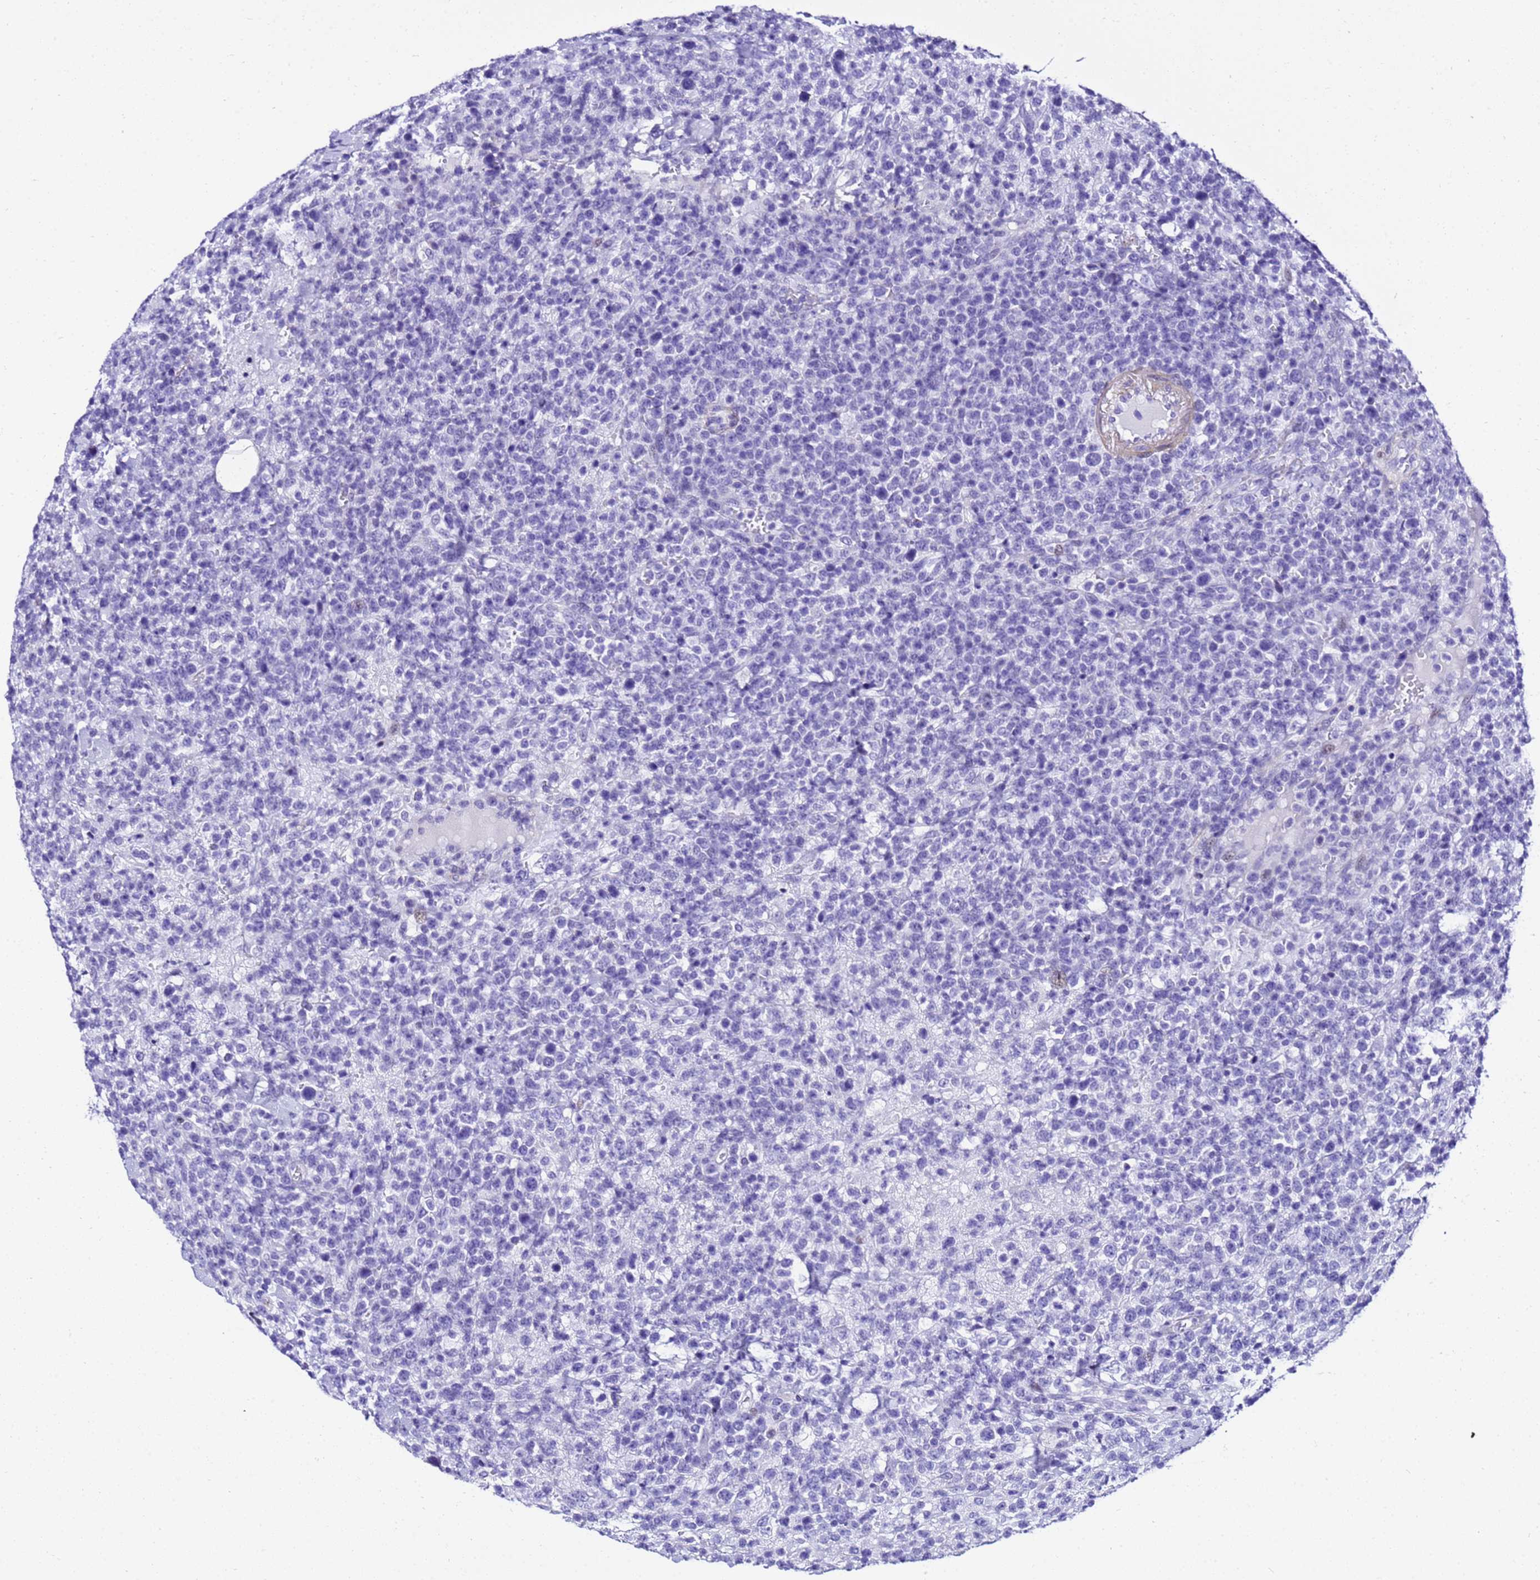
{"staining": {"intensity": "negative", "quantity": "none", "location": "none"}, "tissue": "lymphoma", "cell_type": "Tumor cells", "image_type": "cancer", "snomed": [{"axis": "morphology", "description": "Malignant lymphoma, non-Hodgkin's type, High grade"}, {"axis": "topography", "description": "Colon"}], "caption": "Tumor cells are negative for brown protein staining in lymphoma. (DAB (3,3'-diaminobenzidine) IHC visualized using brightfield microscopy, high magnification).", "gene": "ZNF417", "patient": {"sex": "female", "age": 53}}